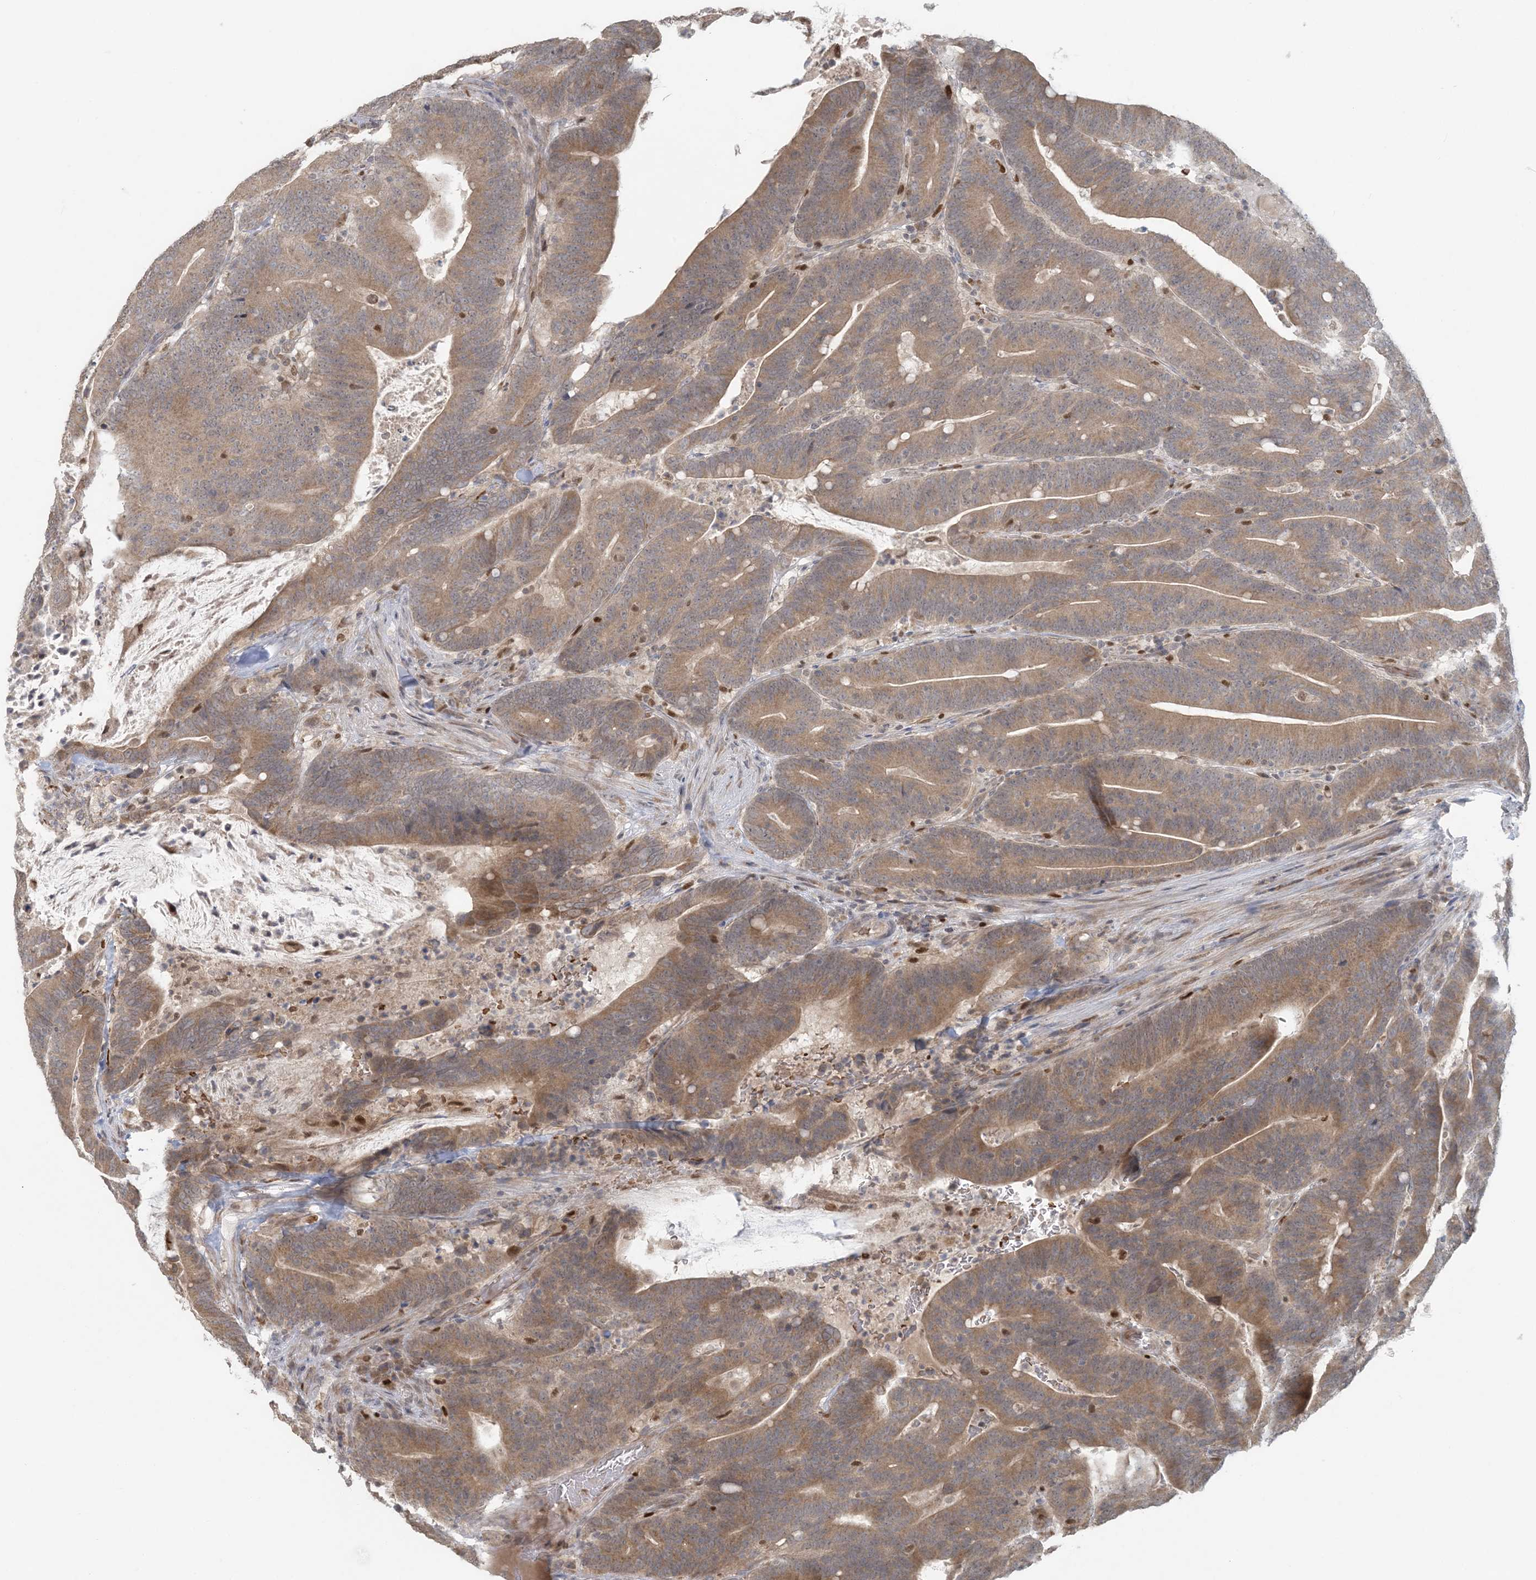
{"staining": {"intensity": "moderate", "quantity": ">75%", "location": "cytoplasmic/membranous"}, "tissue": "colorectal cancer", "cell_type": "Tumor cells", "image_type": "cancer", "snomed": [{"axis": "morphology", "description": "Adenocarcinoma, NOS"}, {"axis": "topography", "description": "Colon"}], "caption": "Human colorectal cancer stained for a protein (brown) demonstrates moderate cytoplasmic/membranous positive positivity in approximately >75% of tumor cells.", "gene": "CTDNEP1", "patient": {"sex": "female", "age": 66}}